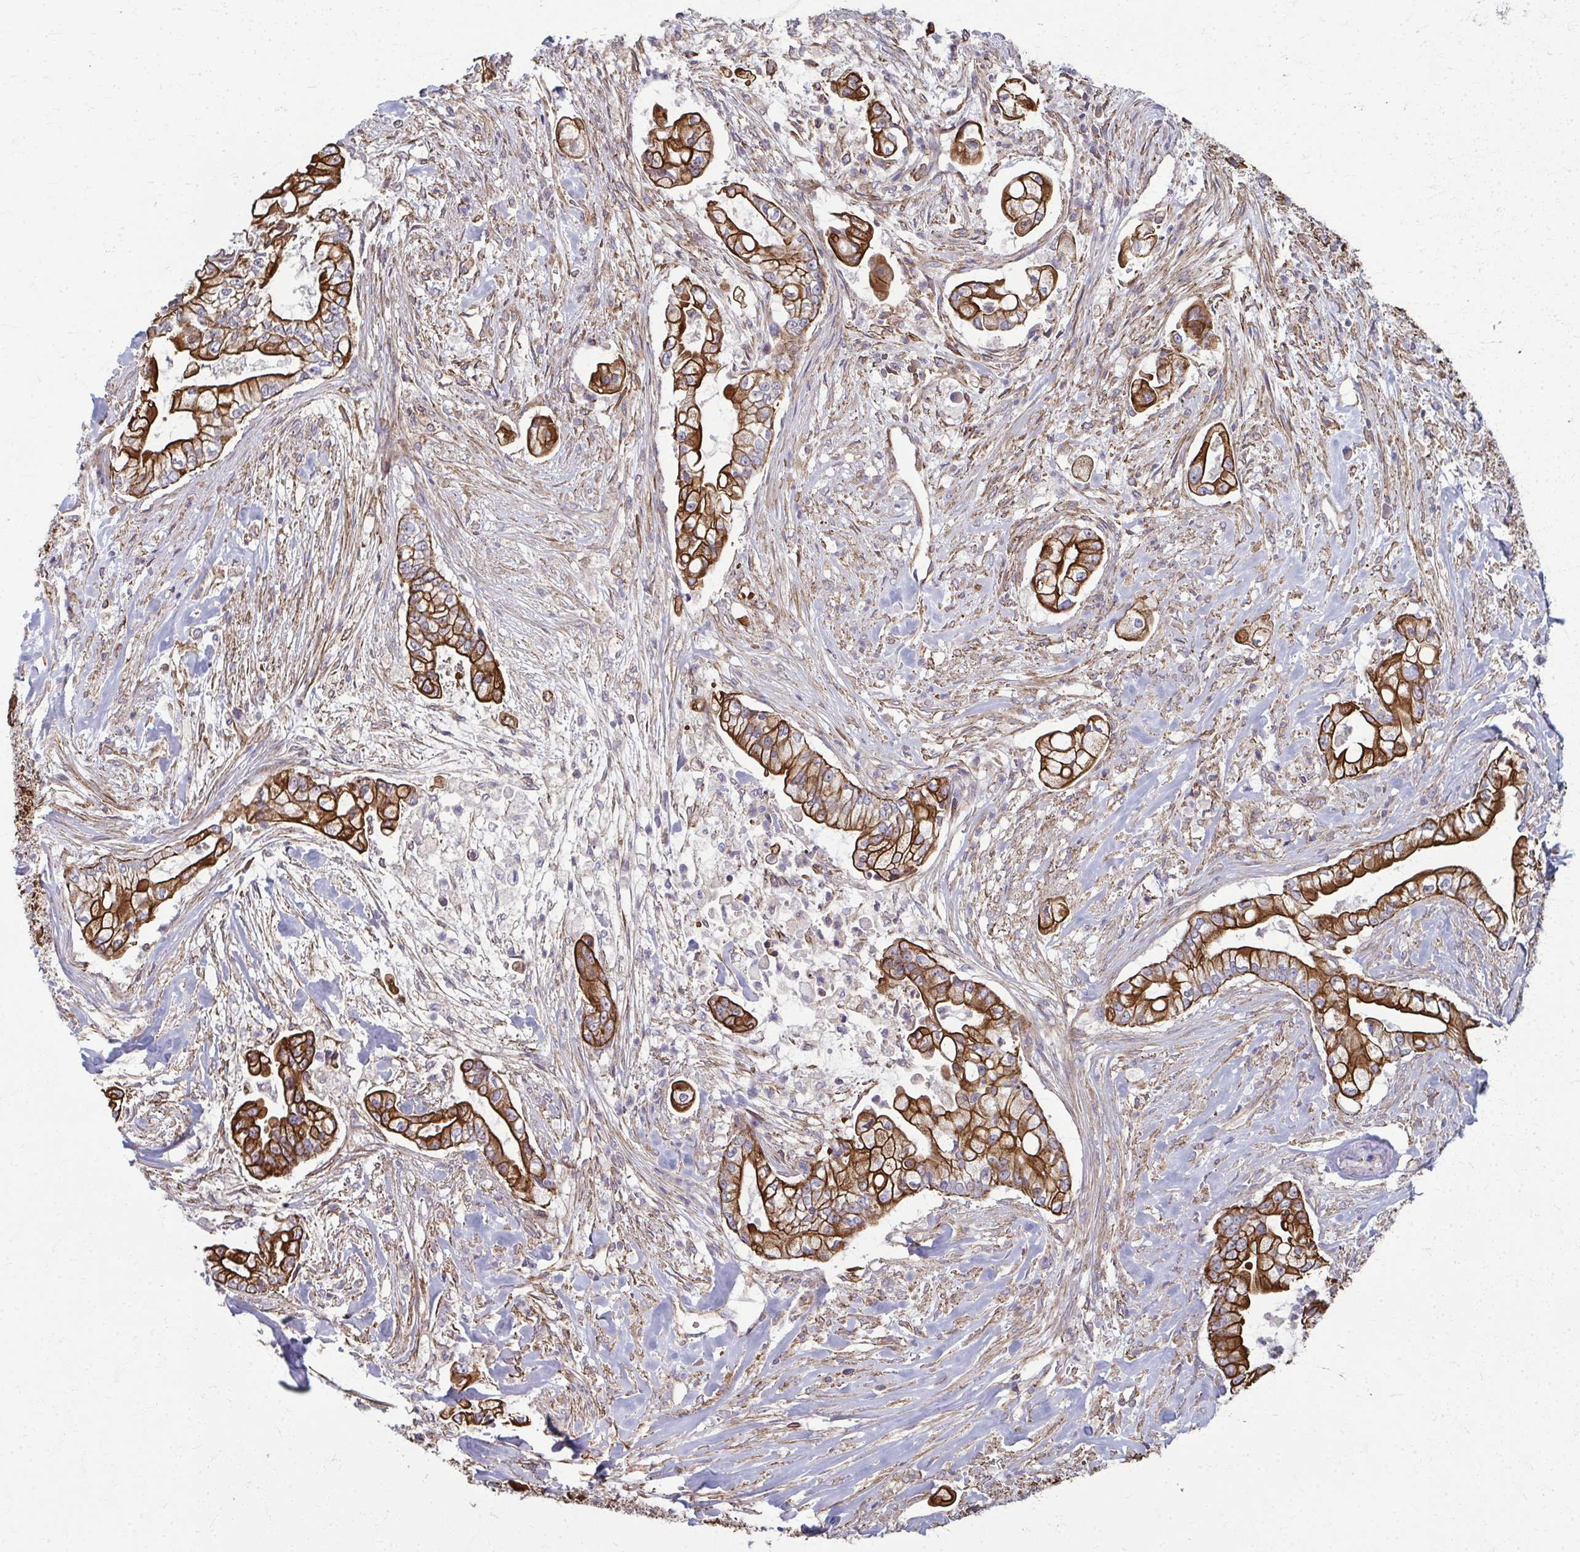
{"staining": {"intensity": "strong", "quantity": ">75%", "location": "cytoplasmic/membranous"}, "tissue": "pancreatic cancer", "cell_type": "Tumor cells", "image_type": "cancer", "snomed": [{"axis": "morphology", "description": "Adenocarcinoma, NOS"}, {"axis": "topography", "description": "Pancreas"}], "caption": "This is a photomicrograph of immunohistochemistry (IHC) staining of pancreatic cancer, which shows strong expression in the cytoplasmic/membranous of tumor cells.", "gene": "EID2B", "patient": {"sex": "female", "age": 69}}